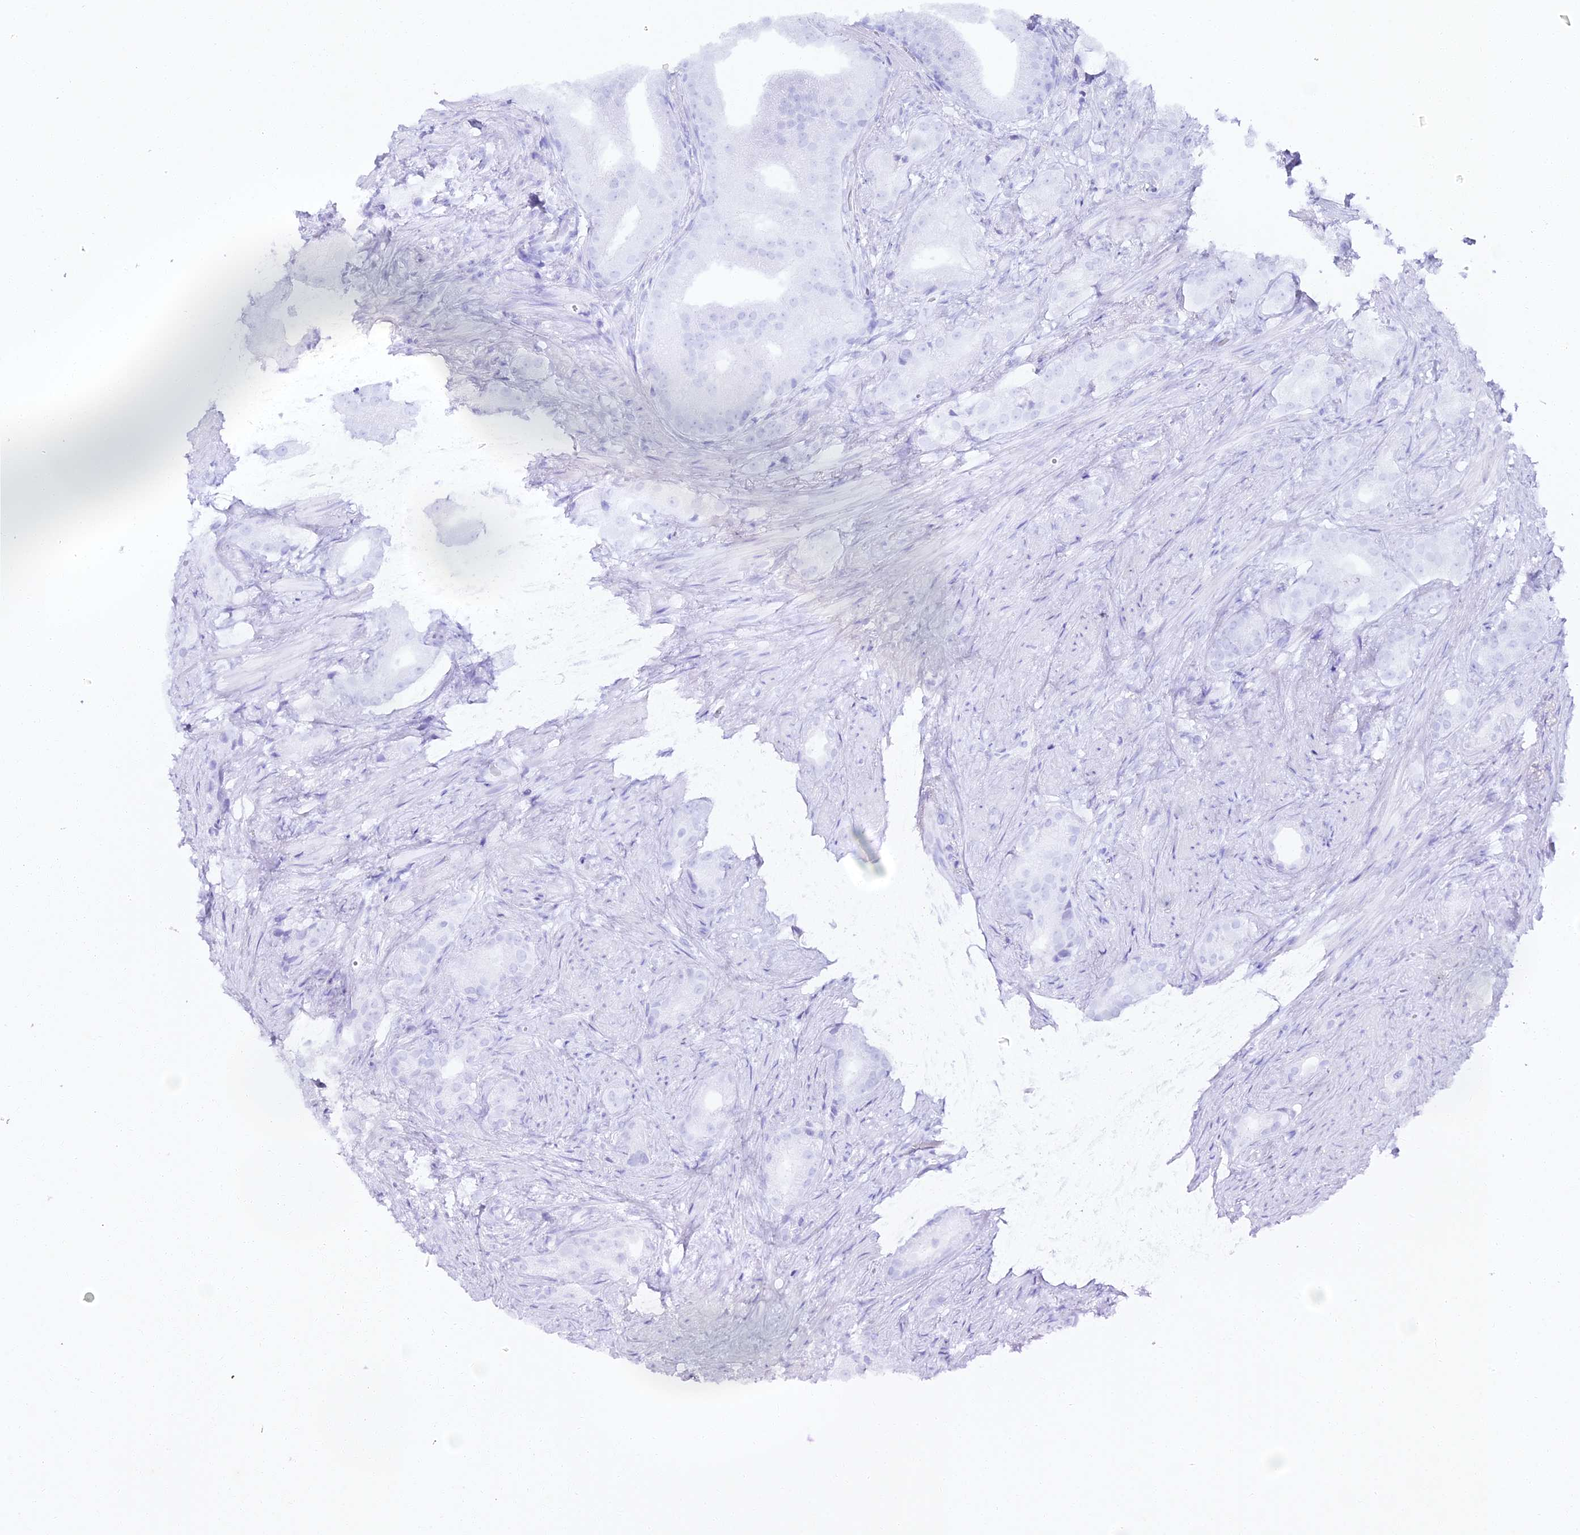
{"staining": {"intensity": "negative", "quantity": "none", "location": "none"}, "tissue": "prostate cancer", "cell_type": "Tumor cells", "image_type": "cancer", "snomed": [{"axis": "morphology", "description": "Adenocarcinoma, Low grade"}, {"axis": "topography", "description": "Prostate"}], "caption": "Tumor cells show no significant positivity in prostate cancer. The staining was performed using DAB (3,3'-diaminobenzidine) to visualize the protein expression in brown, while the nuclei were stained in blue with hematoxylin (Magnification: 20x).", "gene": "ALPG", "patient": {"sex": "male", "age": 71}}